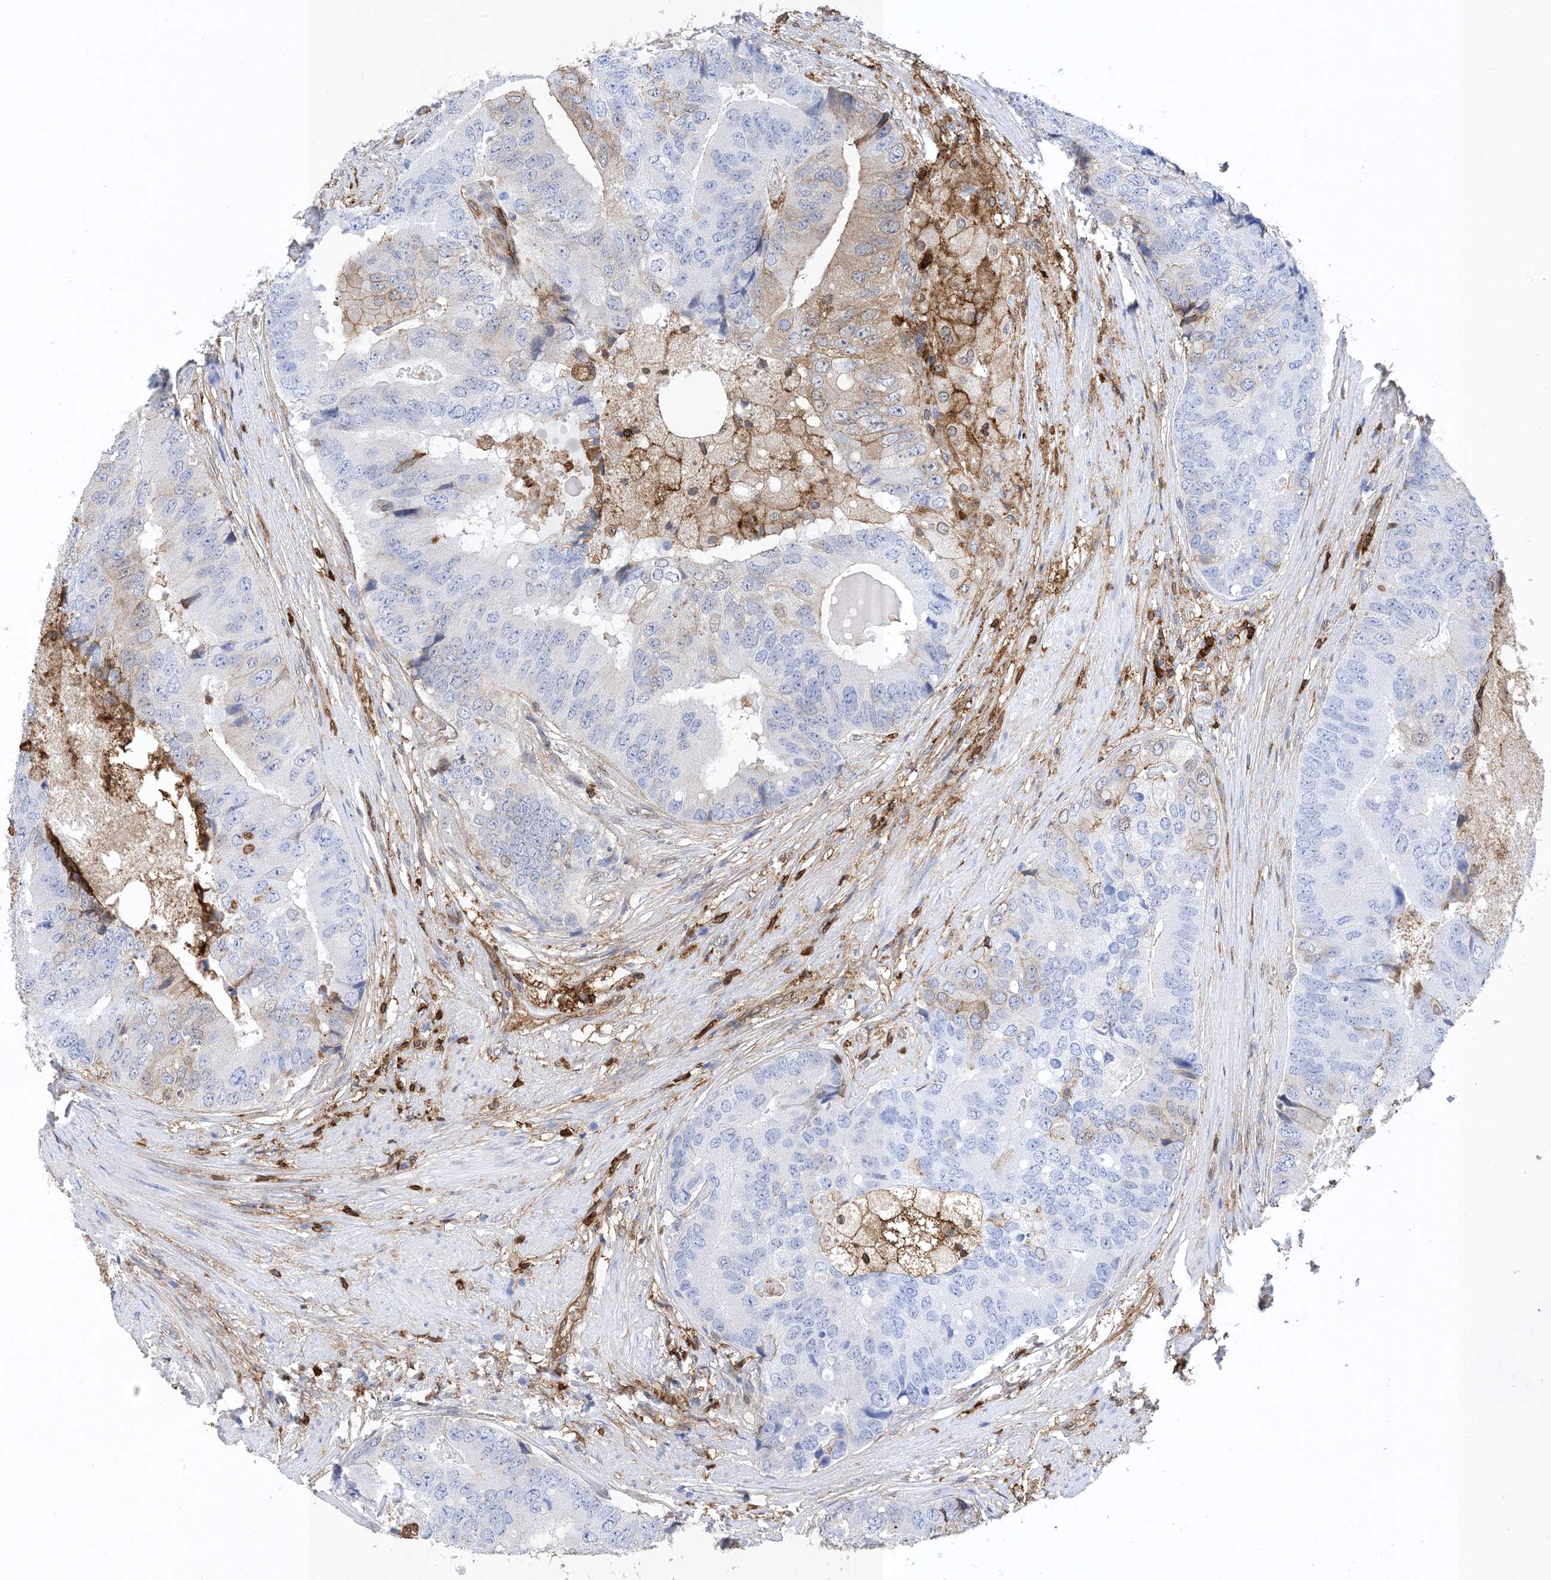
{"staining": {"intensity": "weak", "quantity": "<25%", "location": "cytoplasmic/membranous"}, "tissue": "prostate cancer", "cell_type": "Tumor cells", "image_type": "cancer", "snomed": [{"axis": "morphology", "description": "Adenocarcinoma, High grade"}, {"axis": "topography", "description": "Prostate"}], "caption": "There is no significant staining in tumor cells of prostate cancer (adenocarcinoma (high-grade)).", "gene": "ANXA1", "patient": {"sex": "male", "age": 70}}